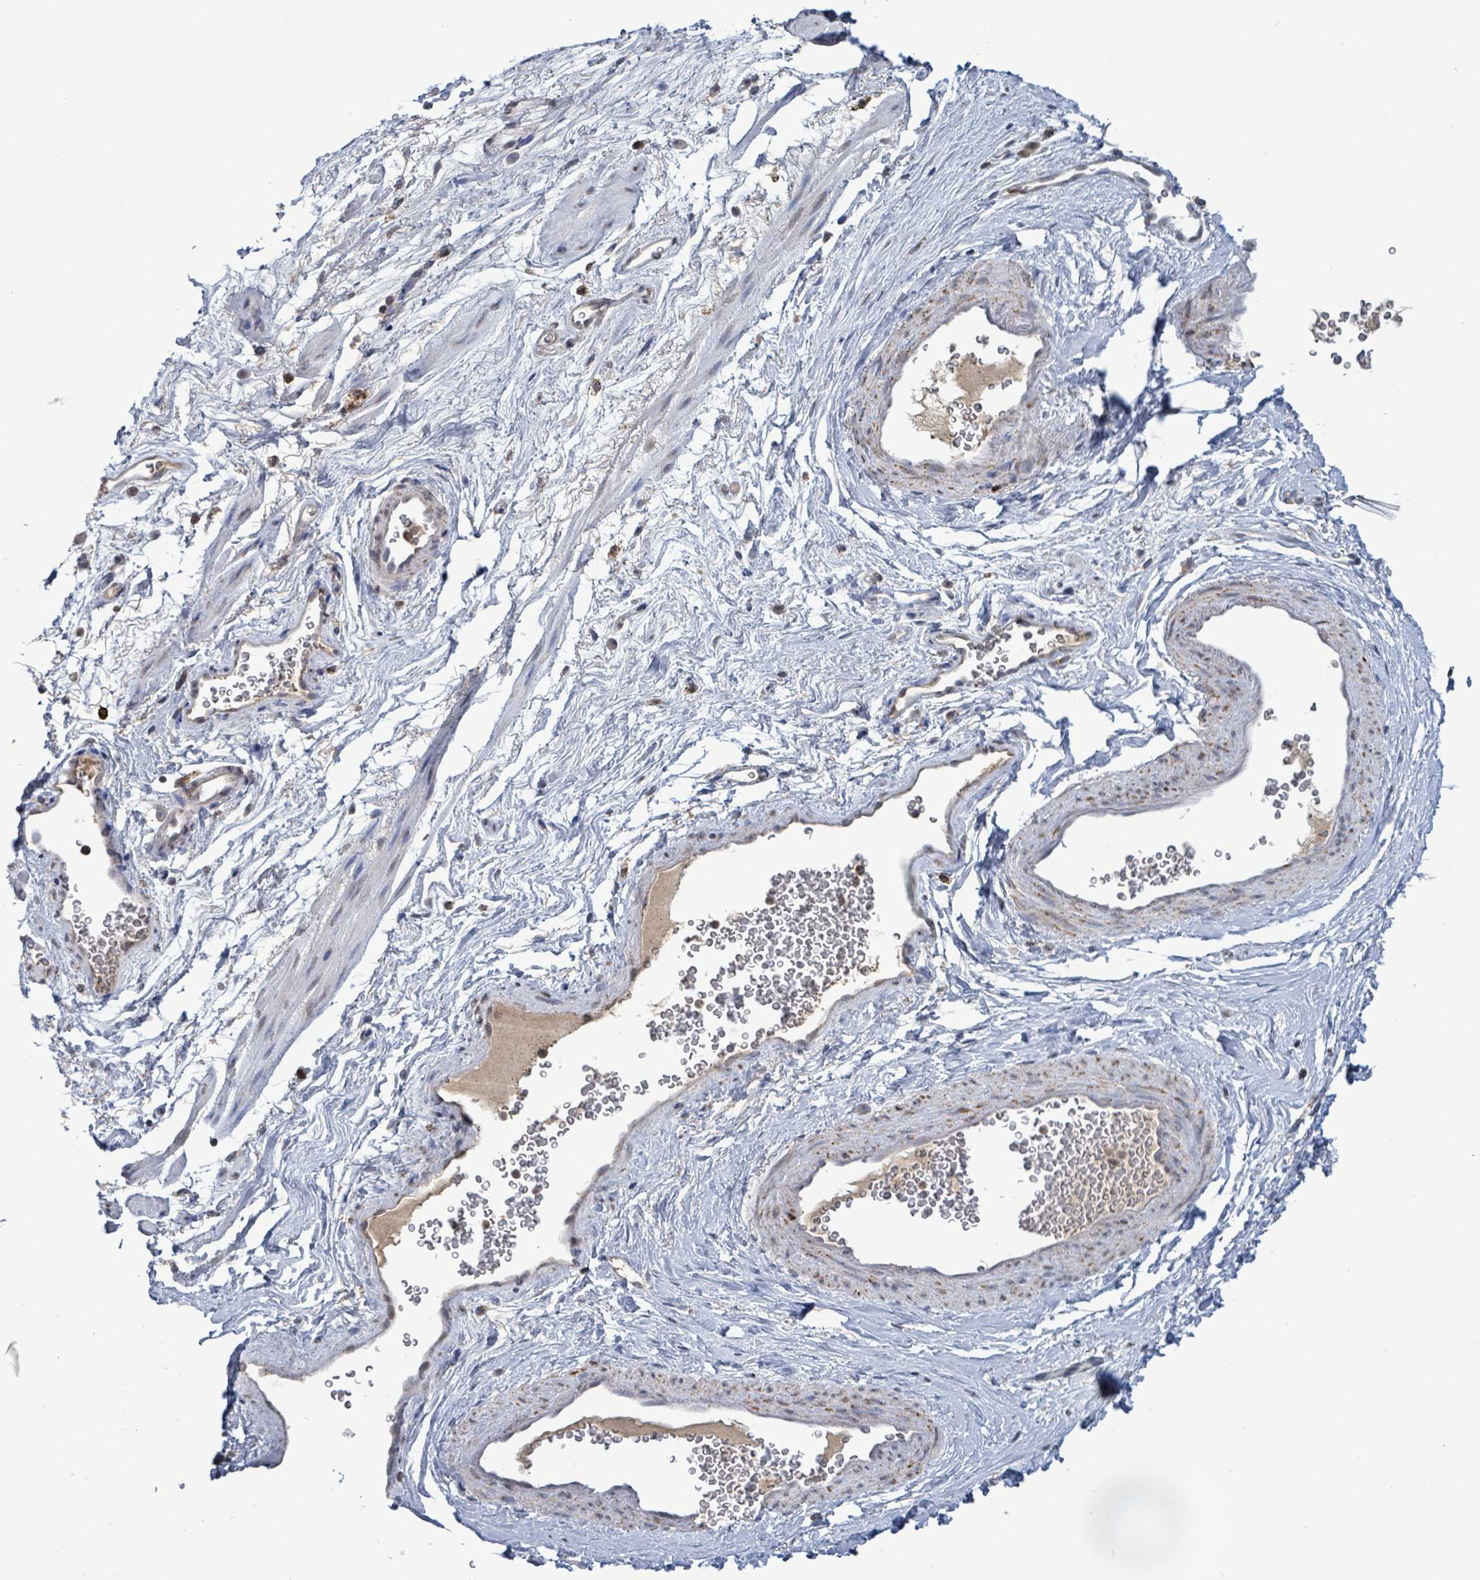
{"staining": {"intensity": "moderate", "quantity": ">75%", "location": "cytoplasmic/membranous"}, "tissue": "smooth muscle", "cell_type": "Smooth muscle cells", "image_type": "normal", "snomed": [{"axis": "morphology", "description": "Normal tissue, NOS"}, {"axis": "topography", "description": "Smooth muscle"}, {"axis": "topography", "description": "Peripheral nerve tissue"}], "caption": "High-power microscopy captured an immunohistochemistry (IHC) histopathology image of normal smooth muscle, revealing moderate cytoplasmic/membranous staining in approximately >75% of smooth muscle cells.", "gene": "COQ10B", "patient": {"sex": "male", "age": 69}}